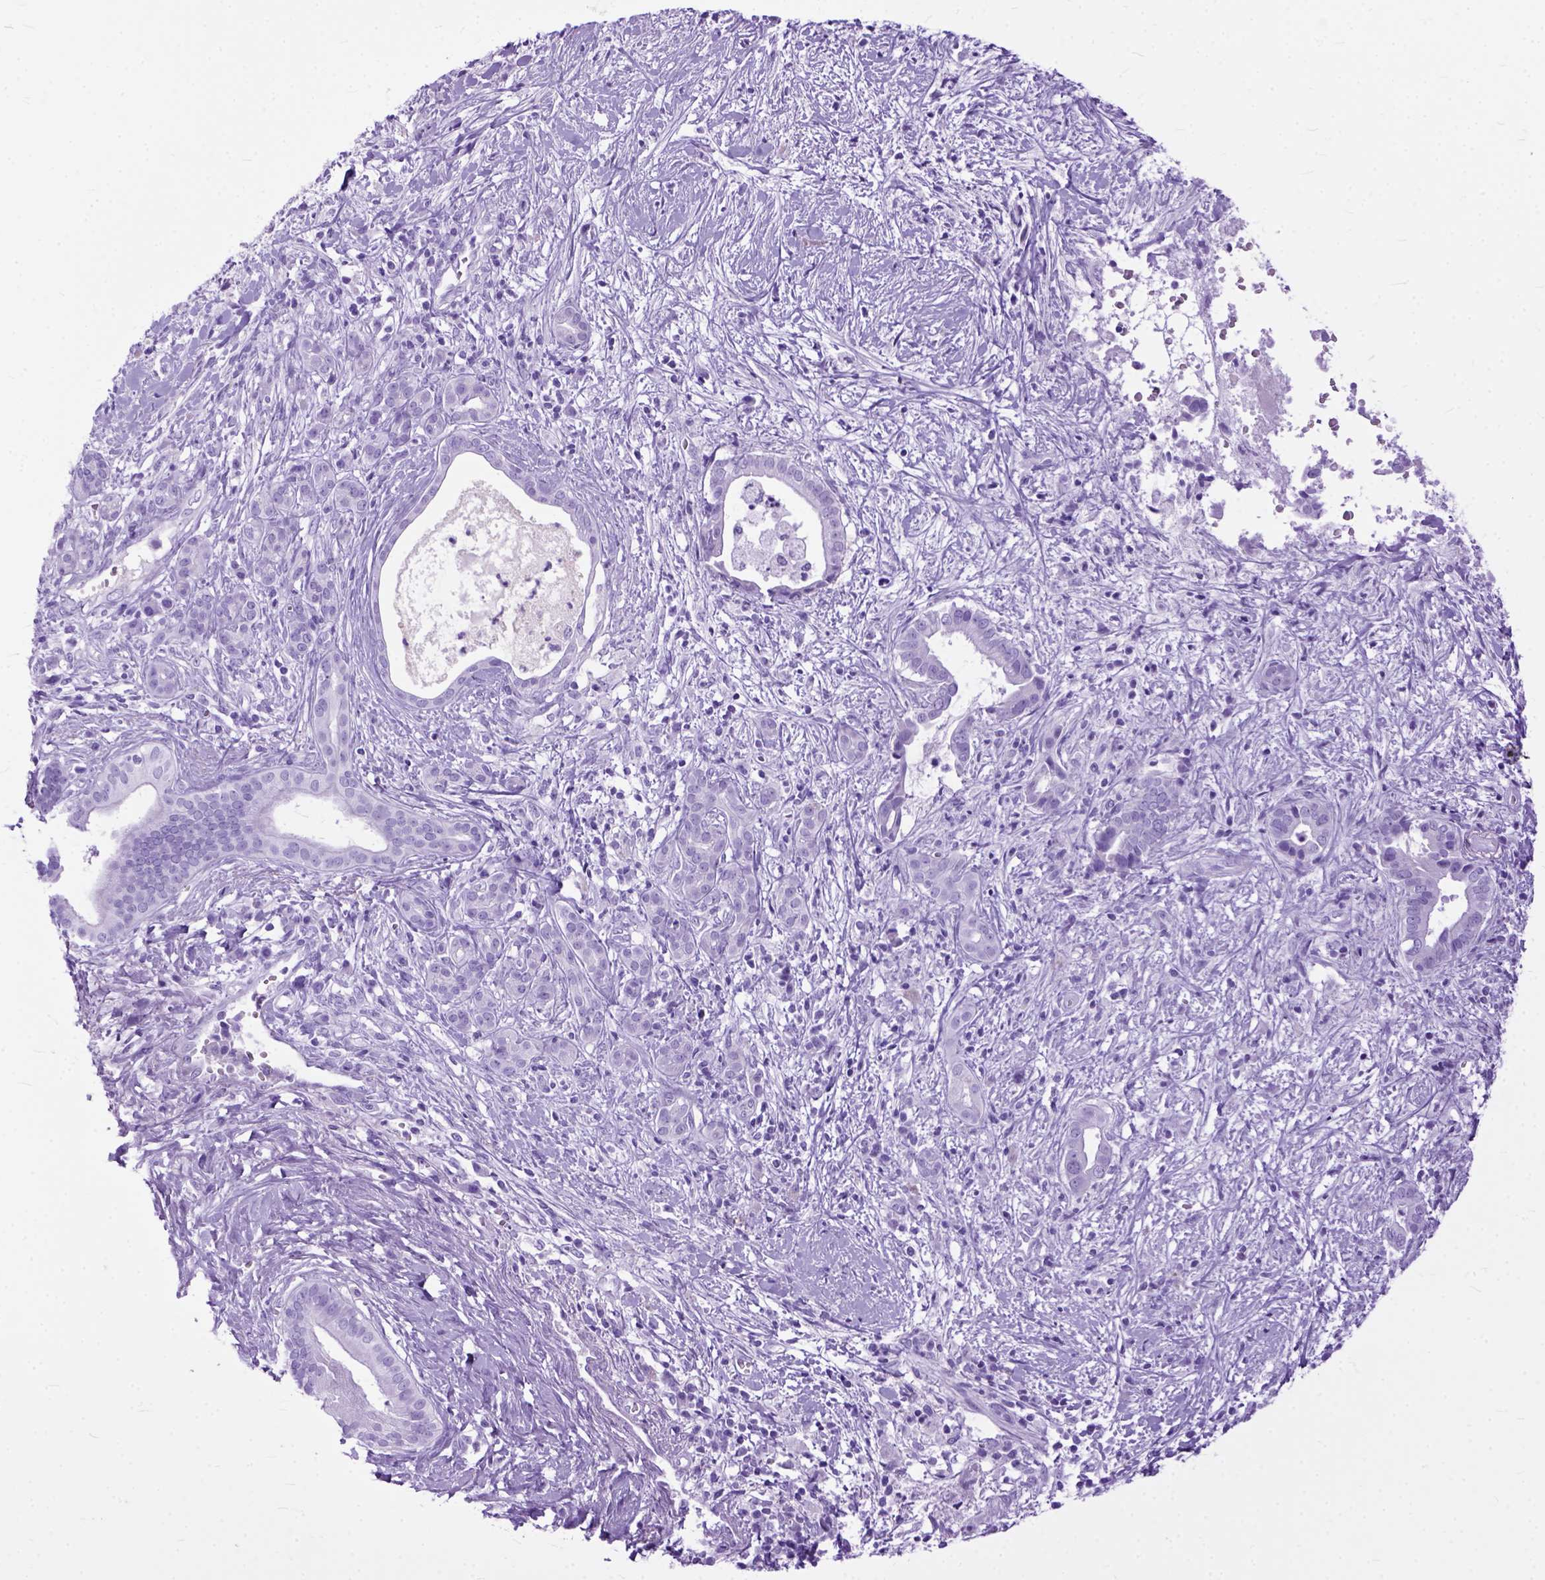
{"staining": {"intensity": "negative", "quantity": "none", "location": "none"}, "tissue": "pancreatic cancer", "cell_type": "Tumor cells", "image_type": "cancer", "snomed": [{"axis": "morphology", "description": "Adenocarcinoma, NOS"}, {"axis": "topography", "description": "Pancreas"}], "caption": "DAB (3,3'-diaminobenzidine) immunohistochemical staining of human pancreatic cancer reveals no significant expression in tumor cells.", "gene": "GNGT1", "patient": {"sex": "male", "age": 61}}